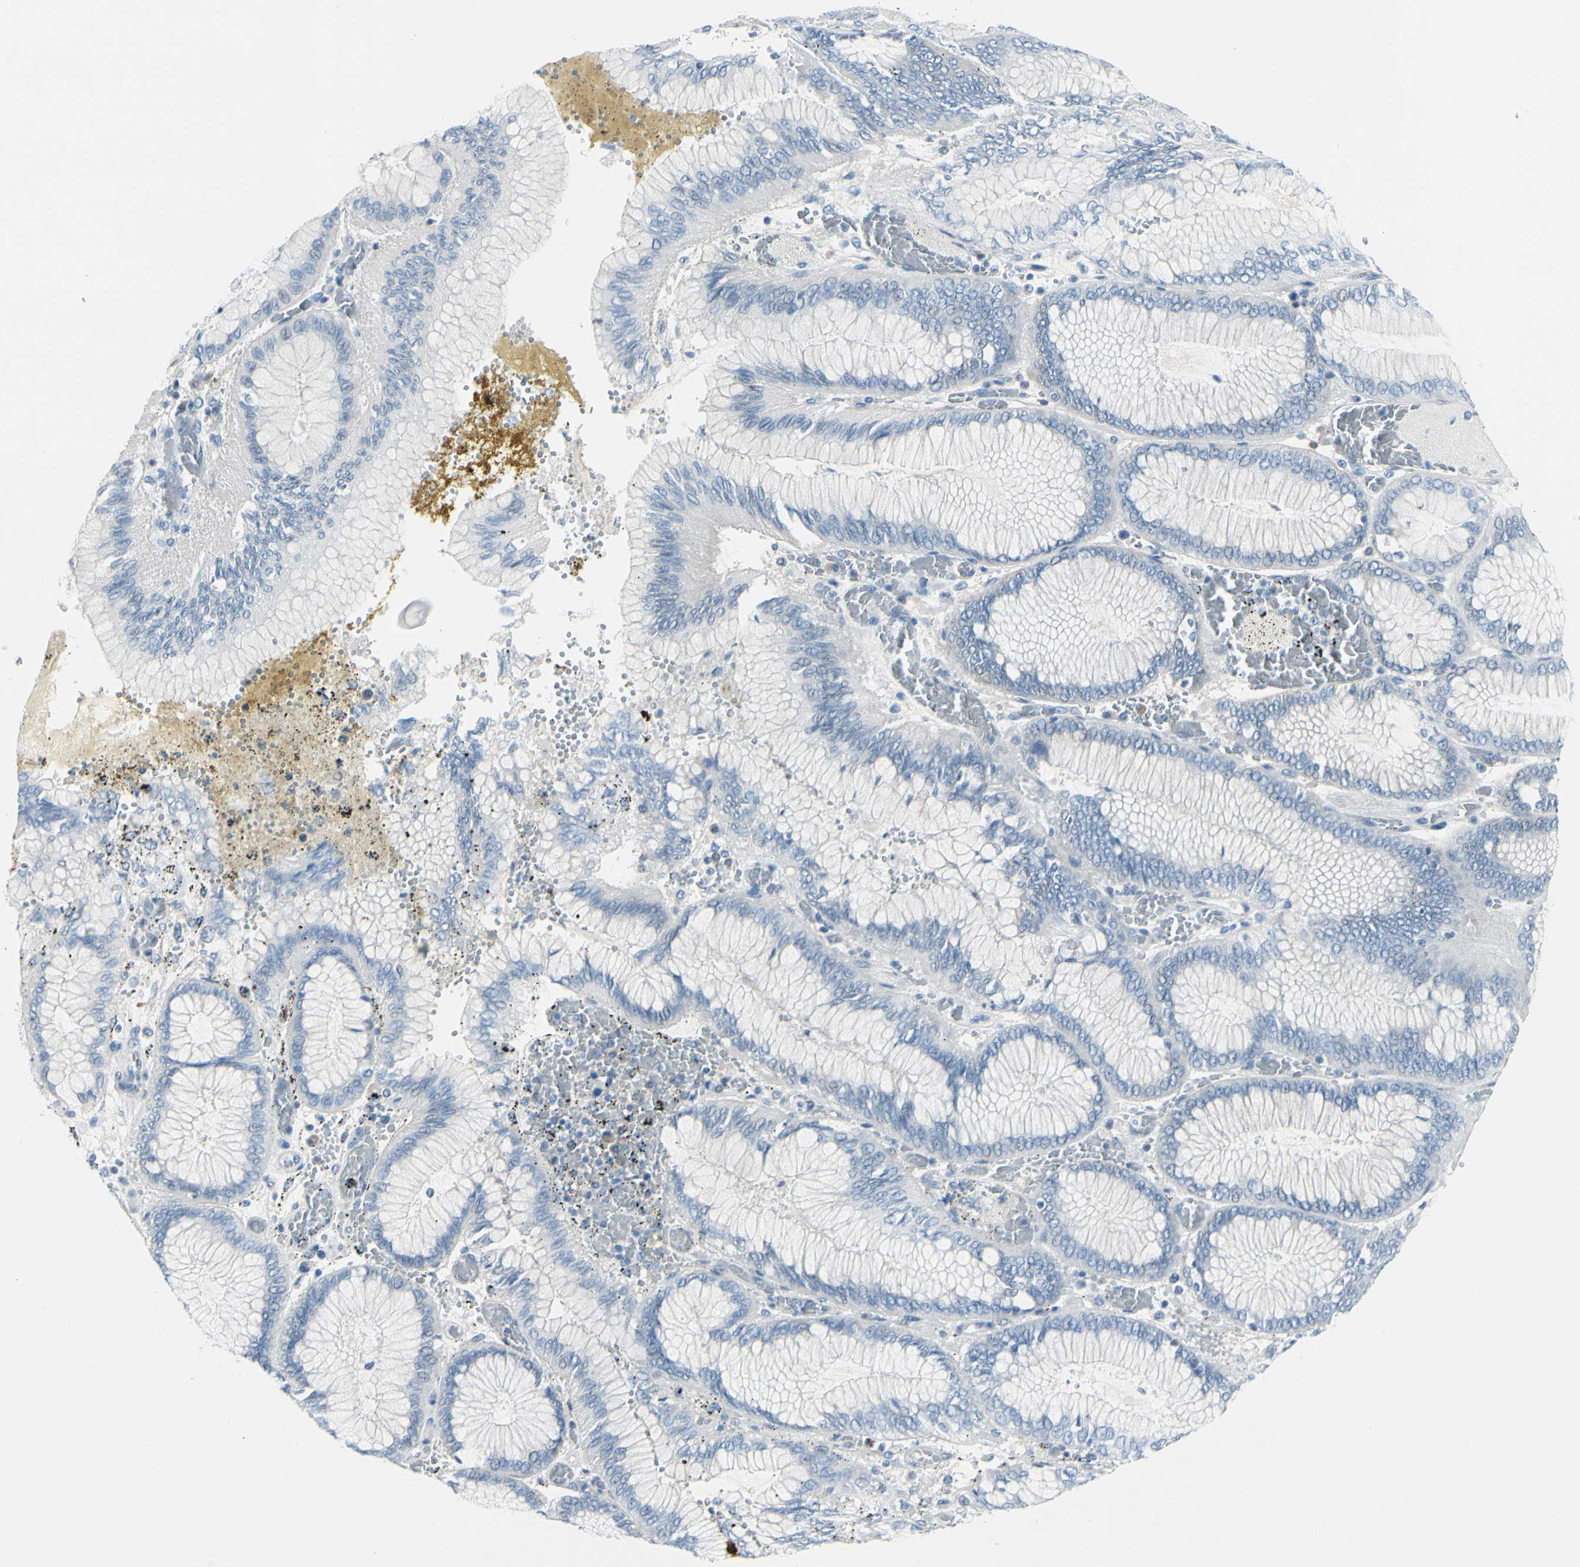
{"staining": {"intensity": "negative", "quantity": "none", "location": "none"}, "tissue": "stomach cancer", "cell_type": "Tumor cells", "image_type": "cancer", "snomed": [{"axis": "morphology", "description": "Normal tissue, NOS"}, {"axis": "morphology", "description": "Adenocarcinoma, NOS"}, {"axis": "topography", "description": "Stomach, upper"}, {"axis": "topography", "description": "Stomach"}], "caption": "Stomach adenocarcinoma was stained to show a protein in brown. There is no significant staining in tumor cells.", "gene": "PEBP1", "patient": {"sex": "male", "age": 76}}